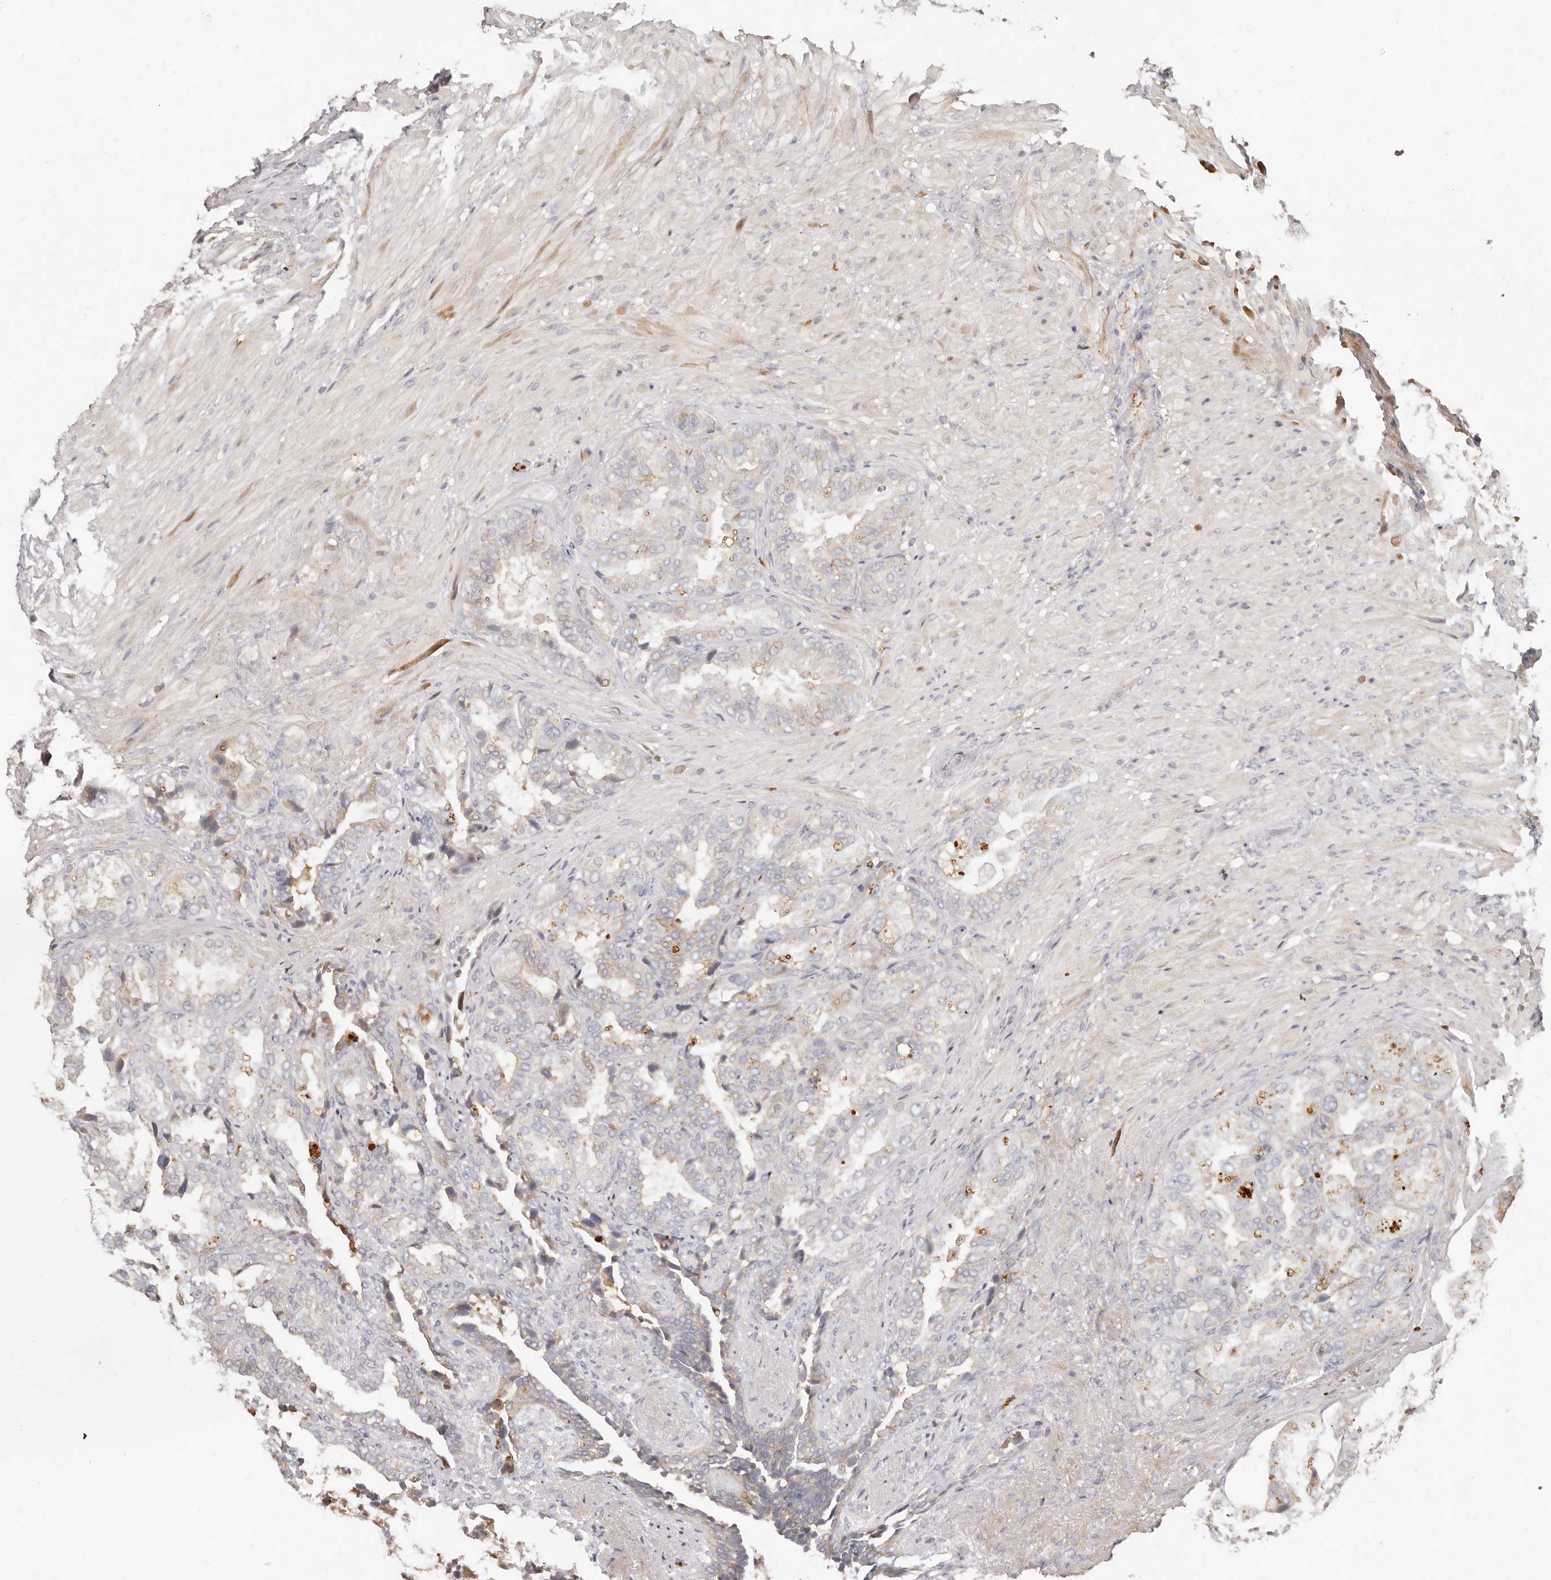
{"staining": {"intensity": "negative", "quantity": "none", "location": "none"}, "tissue": "seminal vesicle", "cell_type": "Glandular cells", "image_type": "normal", "snomed": [{"axis": "morphology", "description": "Normal tissue, NOS"}, {"axis": "topography", "description": "Seminal veicle"}, {"axis": "topography", "description": "Peripheral nerve tissue"}], "caption": "Photomicrograph shows no significant protein staining in glandular cells of benign seminal vesicle. (Brightfield microscopy of DAB immunohistochemistry at high magnification).", "gene": "MTFR2", "patient": {"sex": "male", "age": 63}}